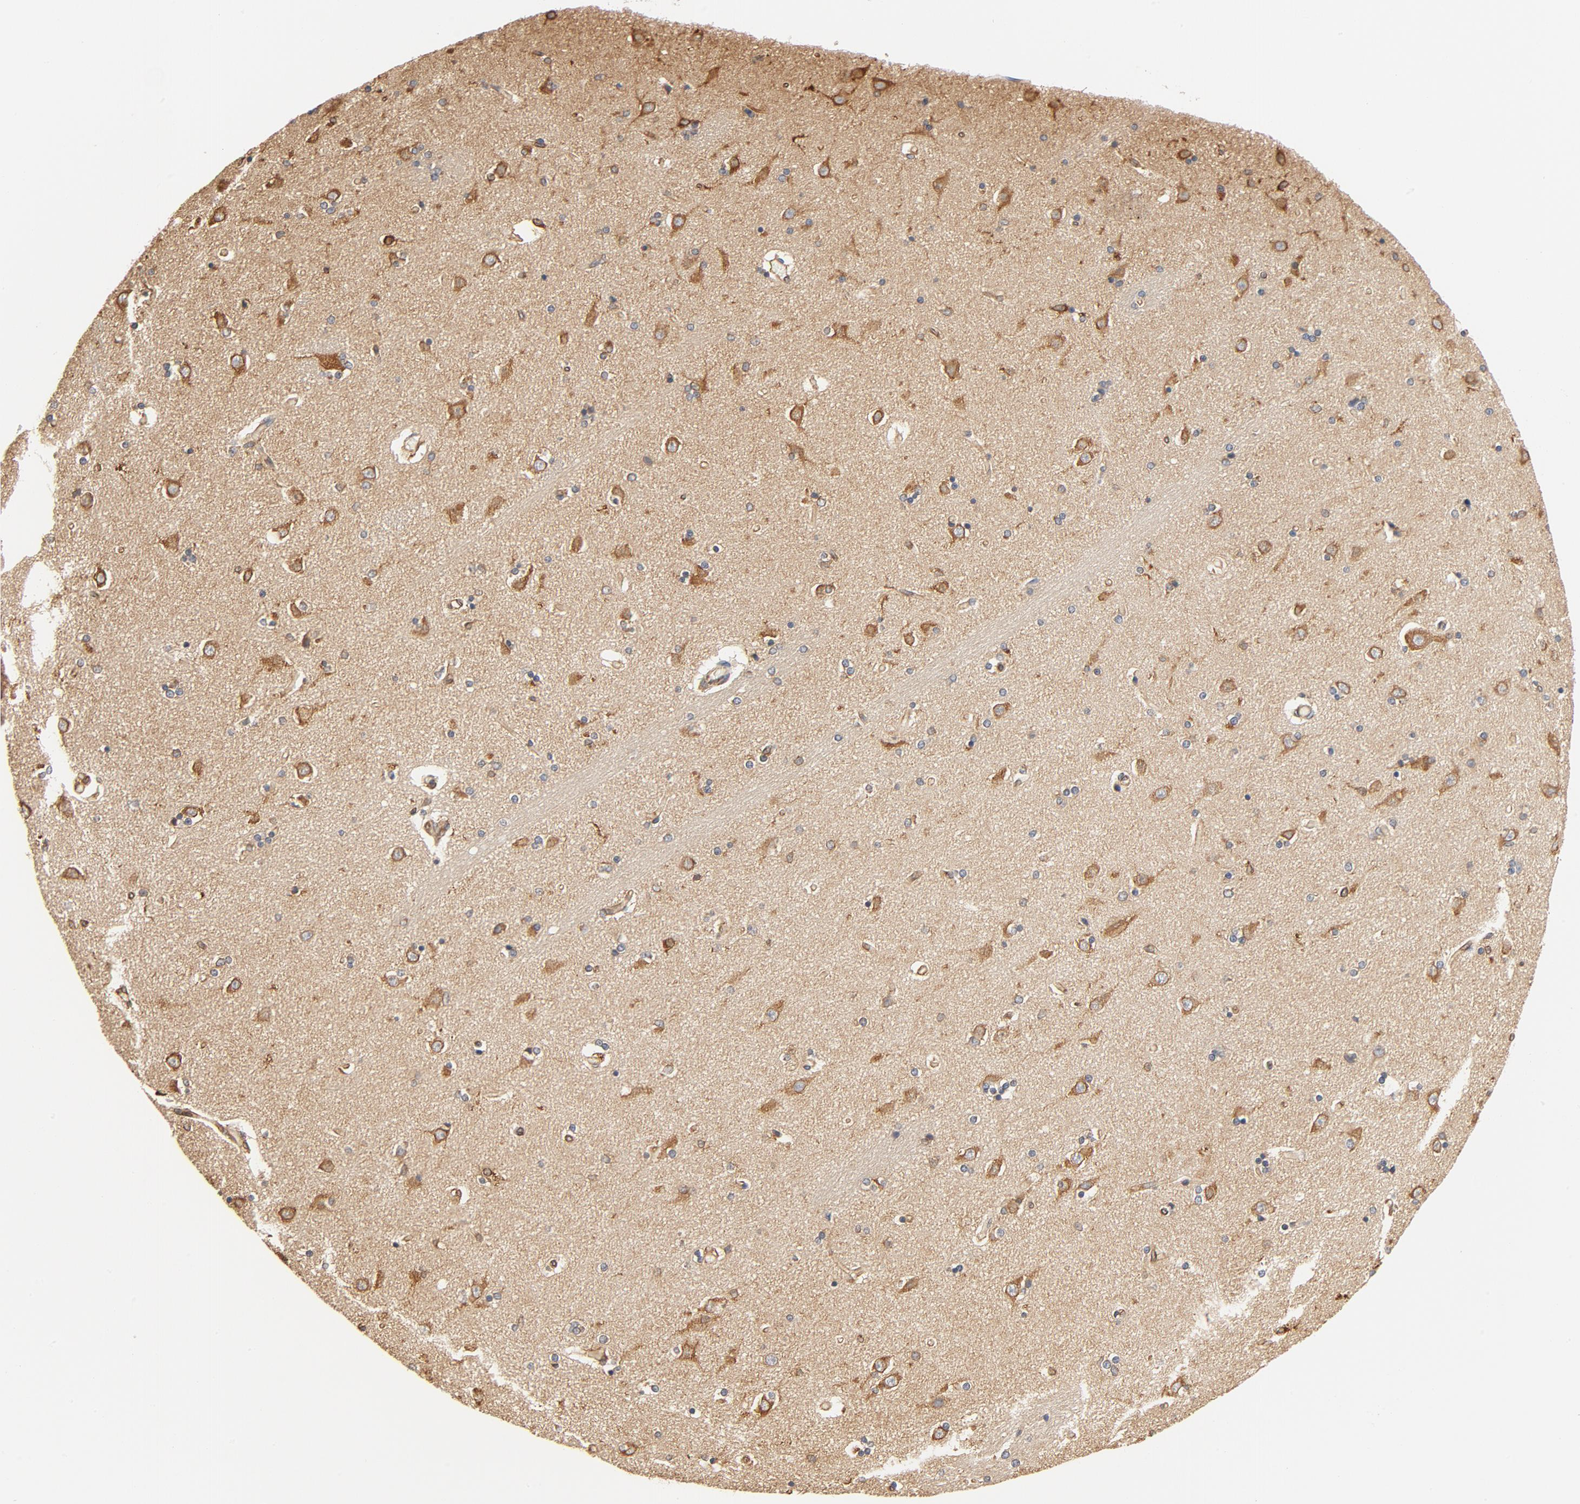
{"staining": {"intensity": "moderate", "quantity": "25%-75%", "location": "cytoplasmic/membranous"}, "tissue": "caudate", "cell_type": "Glial cells", "image_type": "normal", "snomed": [{"axis": "morphology", "description": "Normal tissue, NOS"}, {"axis": "topography", "description": "Lateral ventricle wall"}], "caption": "Protein staining shows moderate cytoplasmic/membranous expression in about 25%-75% of glial cells in unremarkable caudate.", "gene": "BCAP31", "patient": {"sex": "female", "age": 54}}